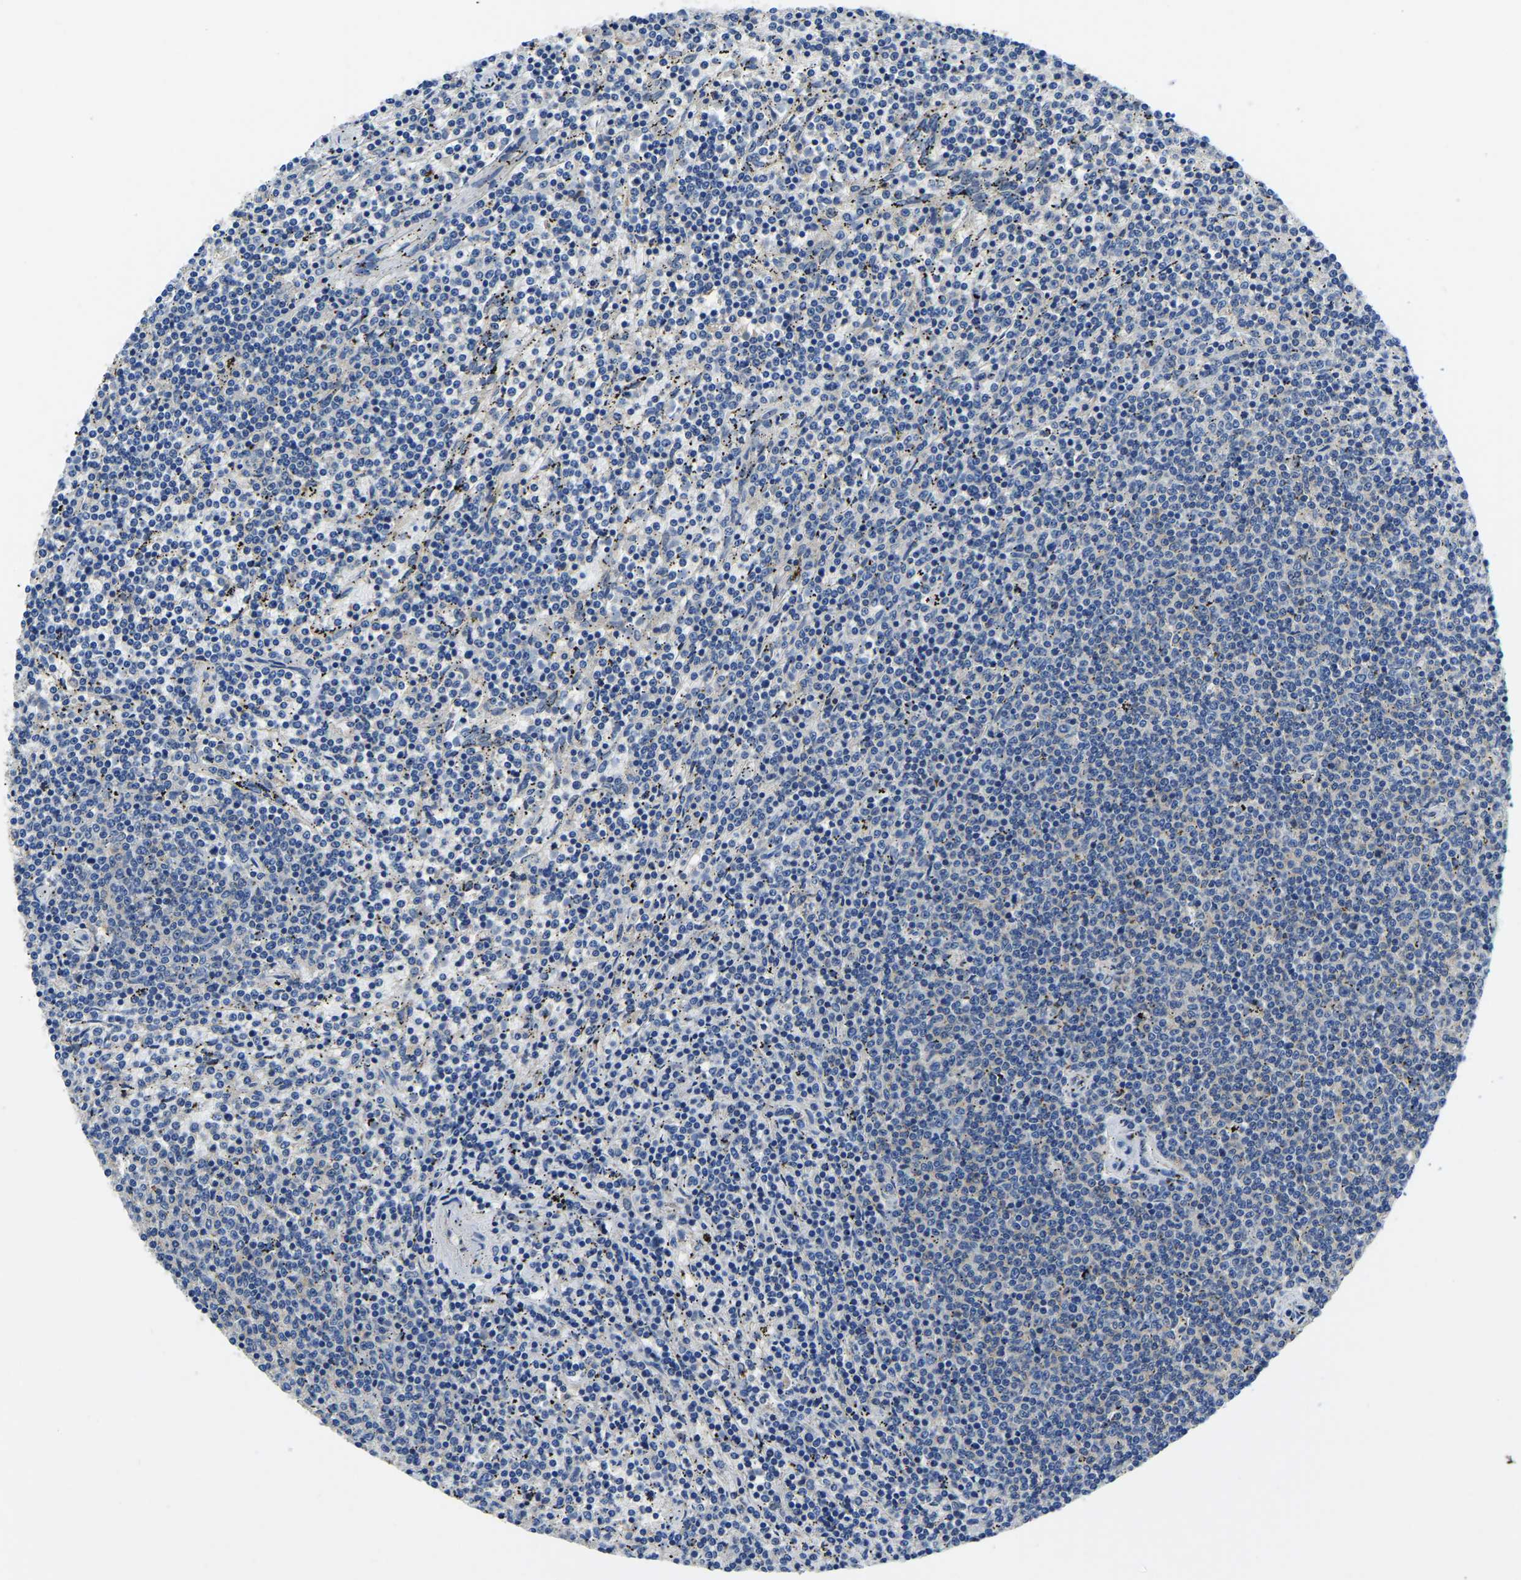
{"staining": {"intensity": "negative", "quantity": "none", "location": "none"}, "tissue": "lymphoma", "cell_type": "Tumor cells", "image_type": "cancer", "snomed": [{"axis": "morphology", "description": "Malignant lymphoma, non-Hodgkin's type, Low grade"}, {"axis": "topography", "description": "Spleen"}], "caption": "This is an IHC photomicrograph of low-grade malignant lymphoma, non-Hodgkin's type. There is no expression in tumor cells.", "gene": "STAT2", "patient": {"sex": "female", "age": 50}}